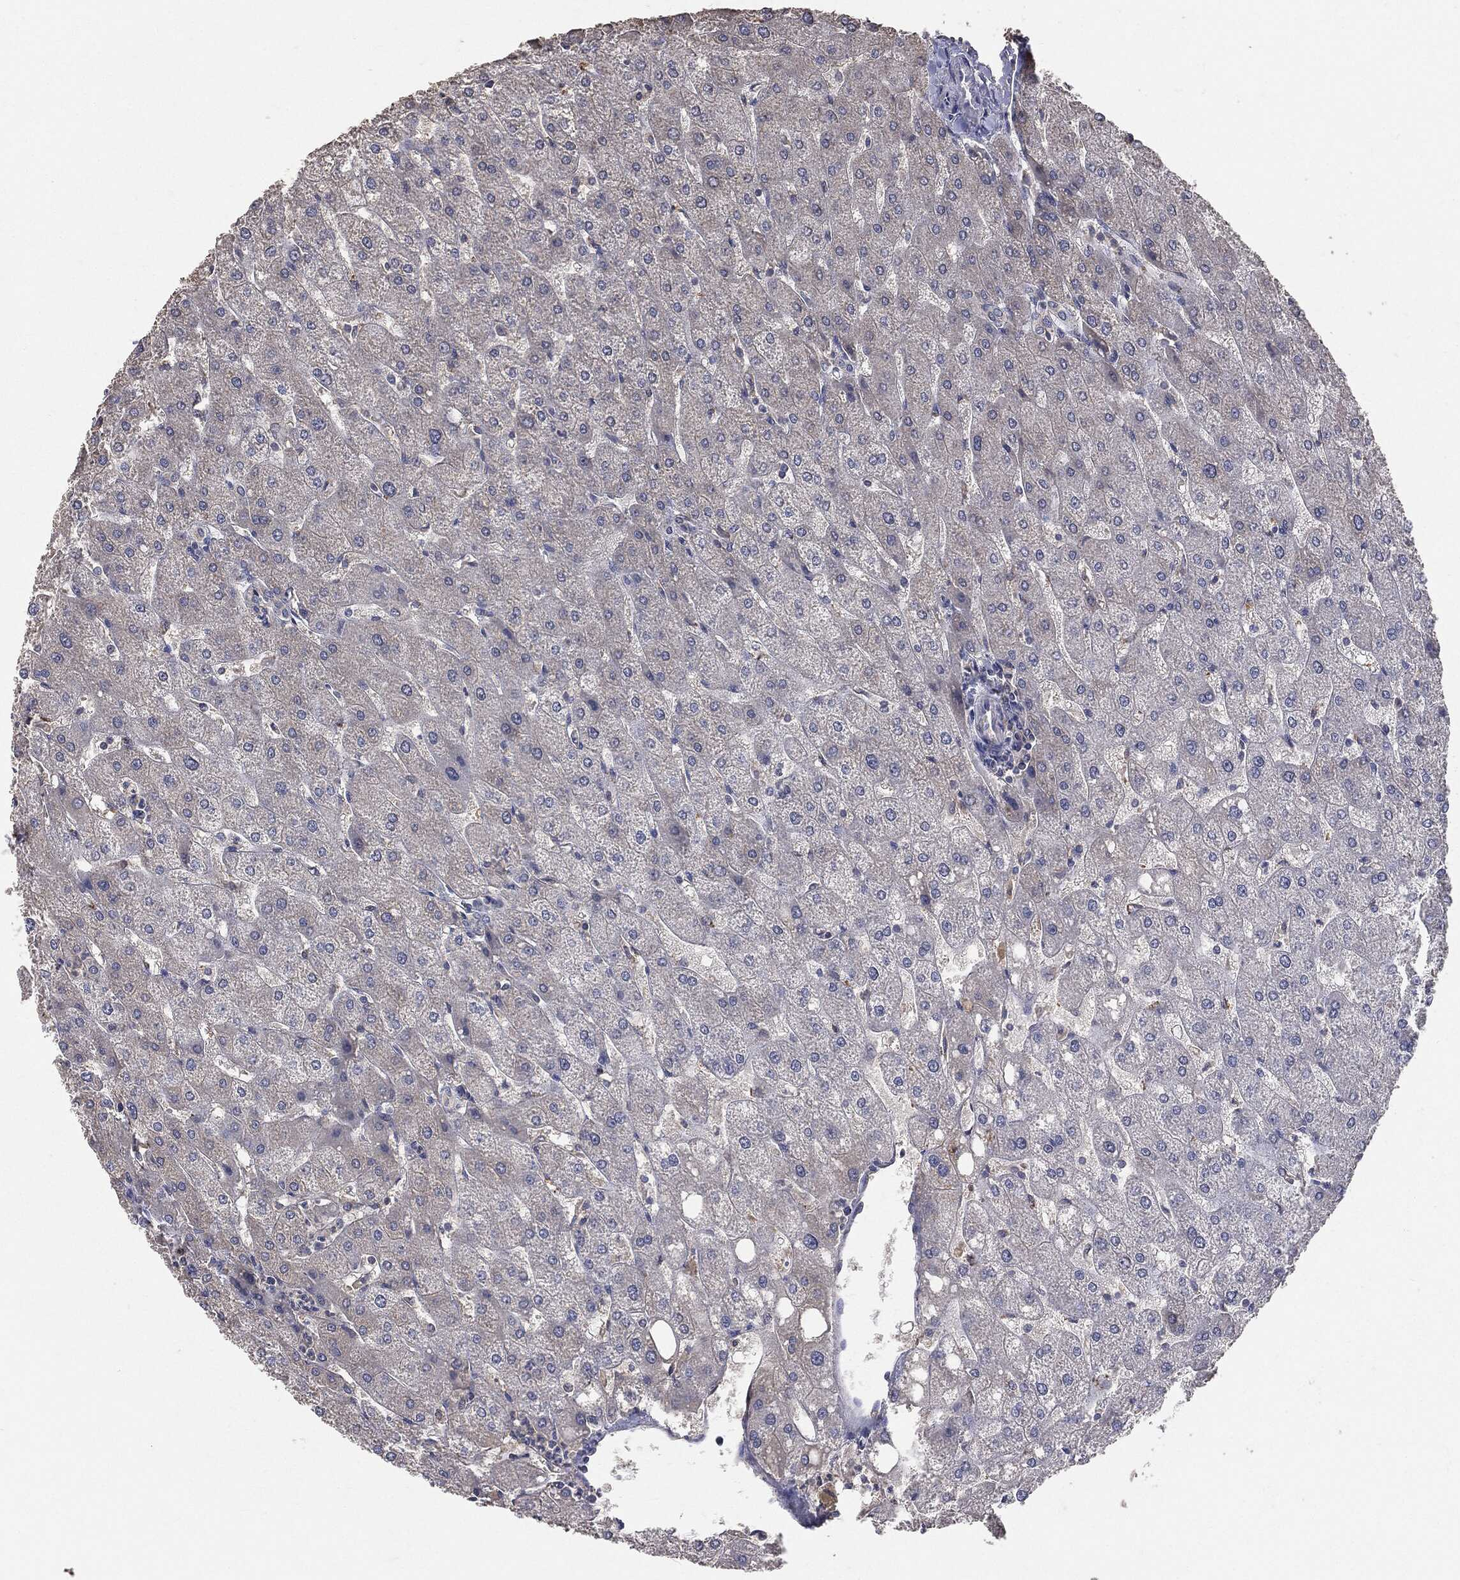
{"staining": {"intensity": "negative", "quantity": "none", "location": "none"}, "tissue": "liver", "cell_type": "Cholangiocytes", "image_type": "normal", "snomed": [{"axis": "morphology", "description": "Normal tissue, NOS"}, {"axis": "topography", "description": "Liver"}], "caption": "IHC photomicrograph of benign liver stained for a protein (brown), which demonstrates no staining in cholangiocytes.", "gene": "SNAP25", "patient": {"sex": "male", "age": 67}}